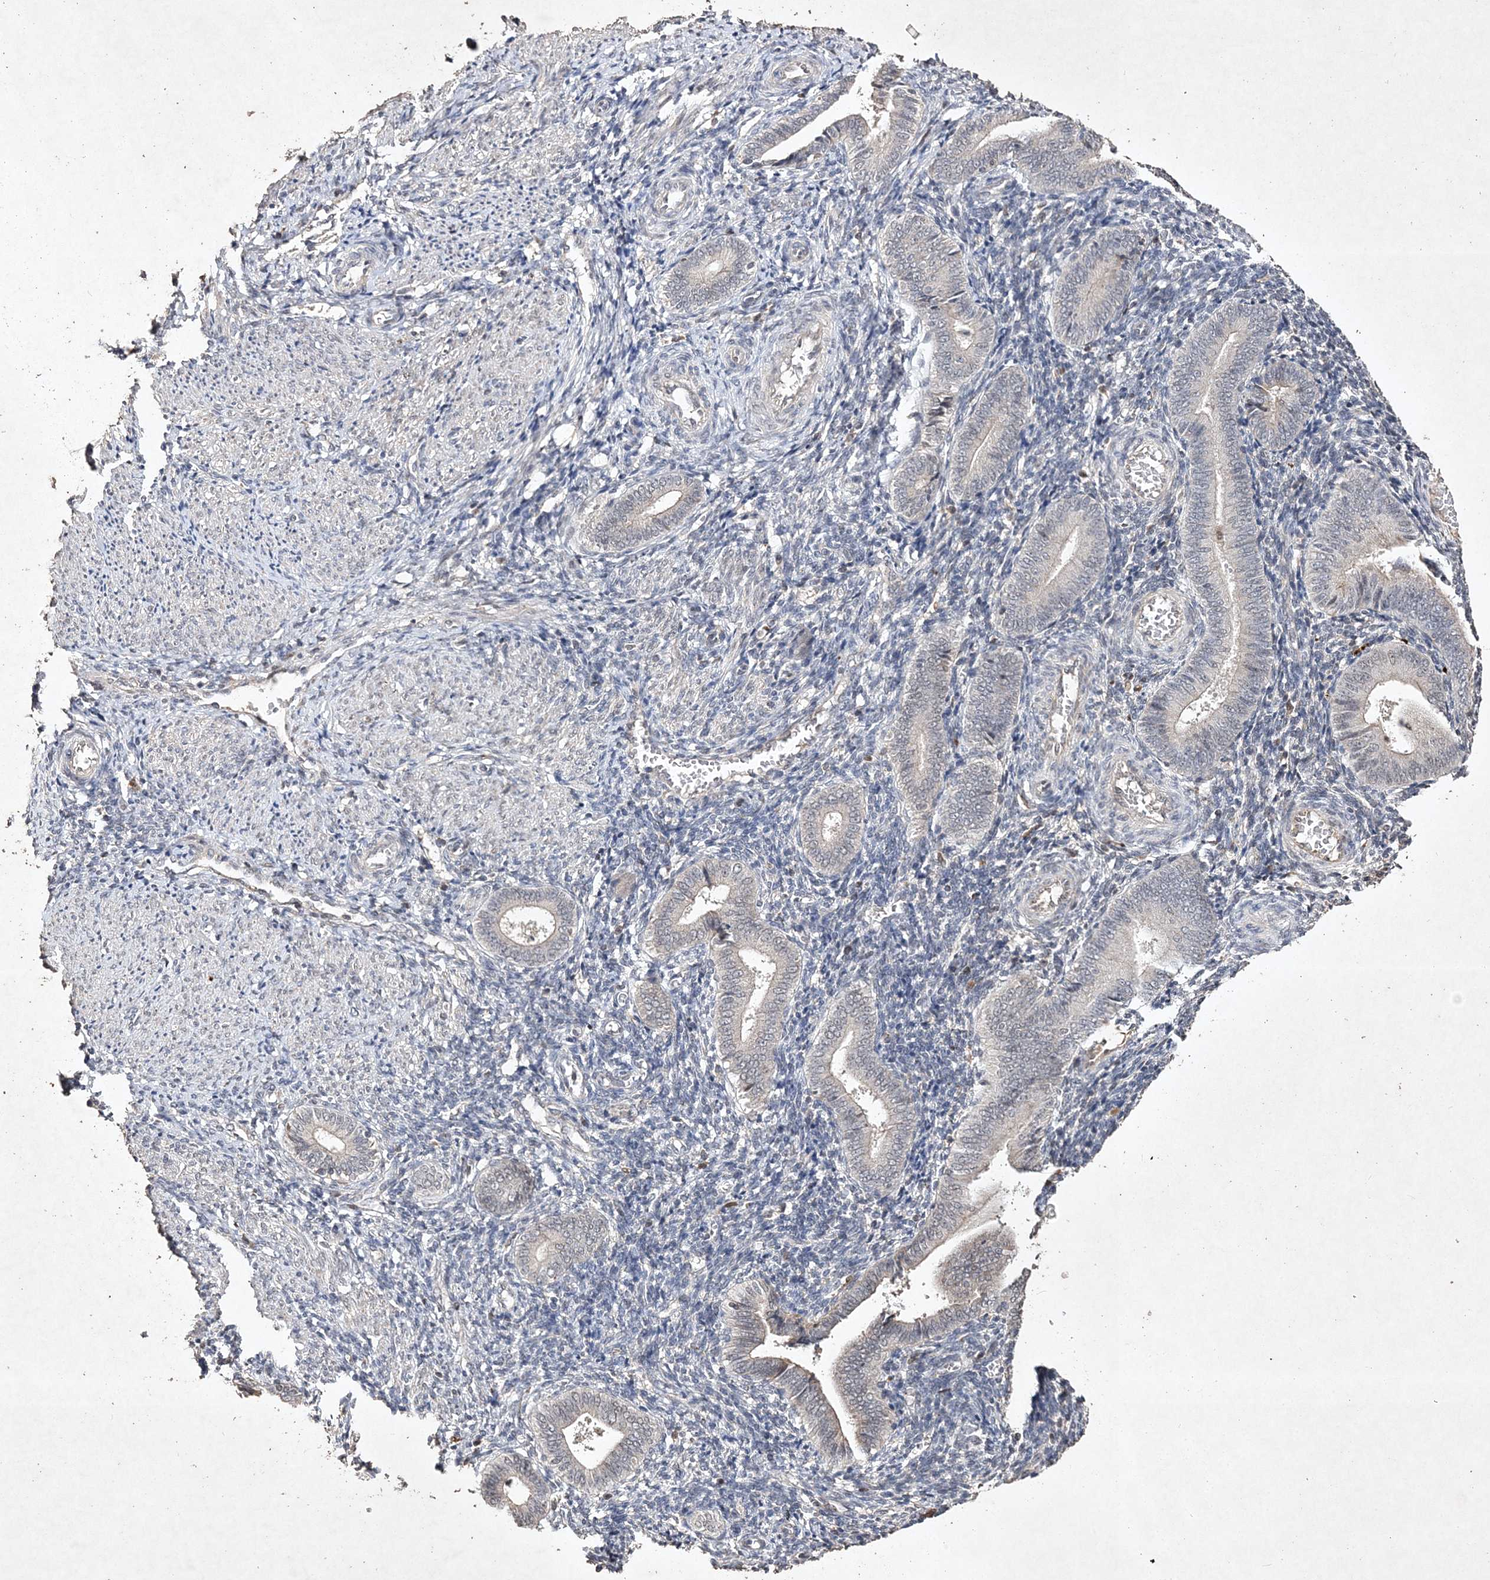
{"staining": {"intensity": "weak", "quantity": "25%-75%", "location": "nuclear"}, "tissue": "endometrium", "cell_type": "Cells in endometrial stroma", "image_type": "normal", "snomed": [{"axis": "morphology", "description": "Normal tissue, NOS"}, {"axis": "topography", "description": "Uterus"}, {"axis": "topography", "description": "Endometrium"}], "caption": "Cells in endometrial stroma reveal weak nuclear positivity in about 25%-75% of cells in unremarkable endometrium.", "gene": "C3orf38", "patient": {"sex": "female", "age": 33}}